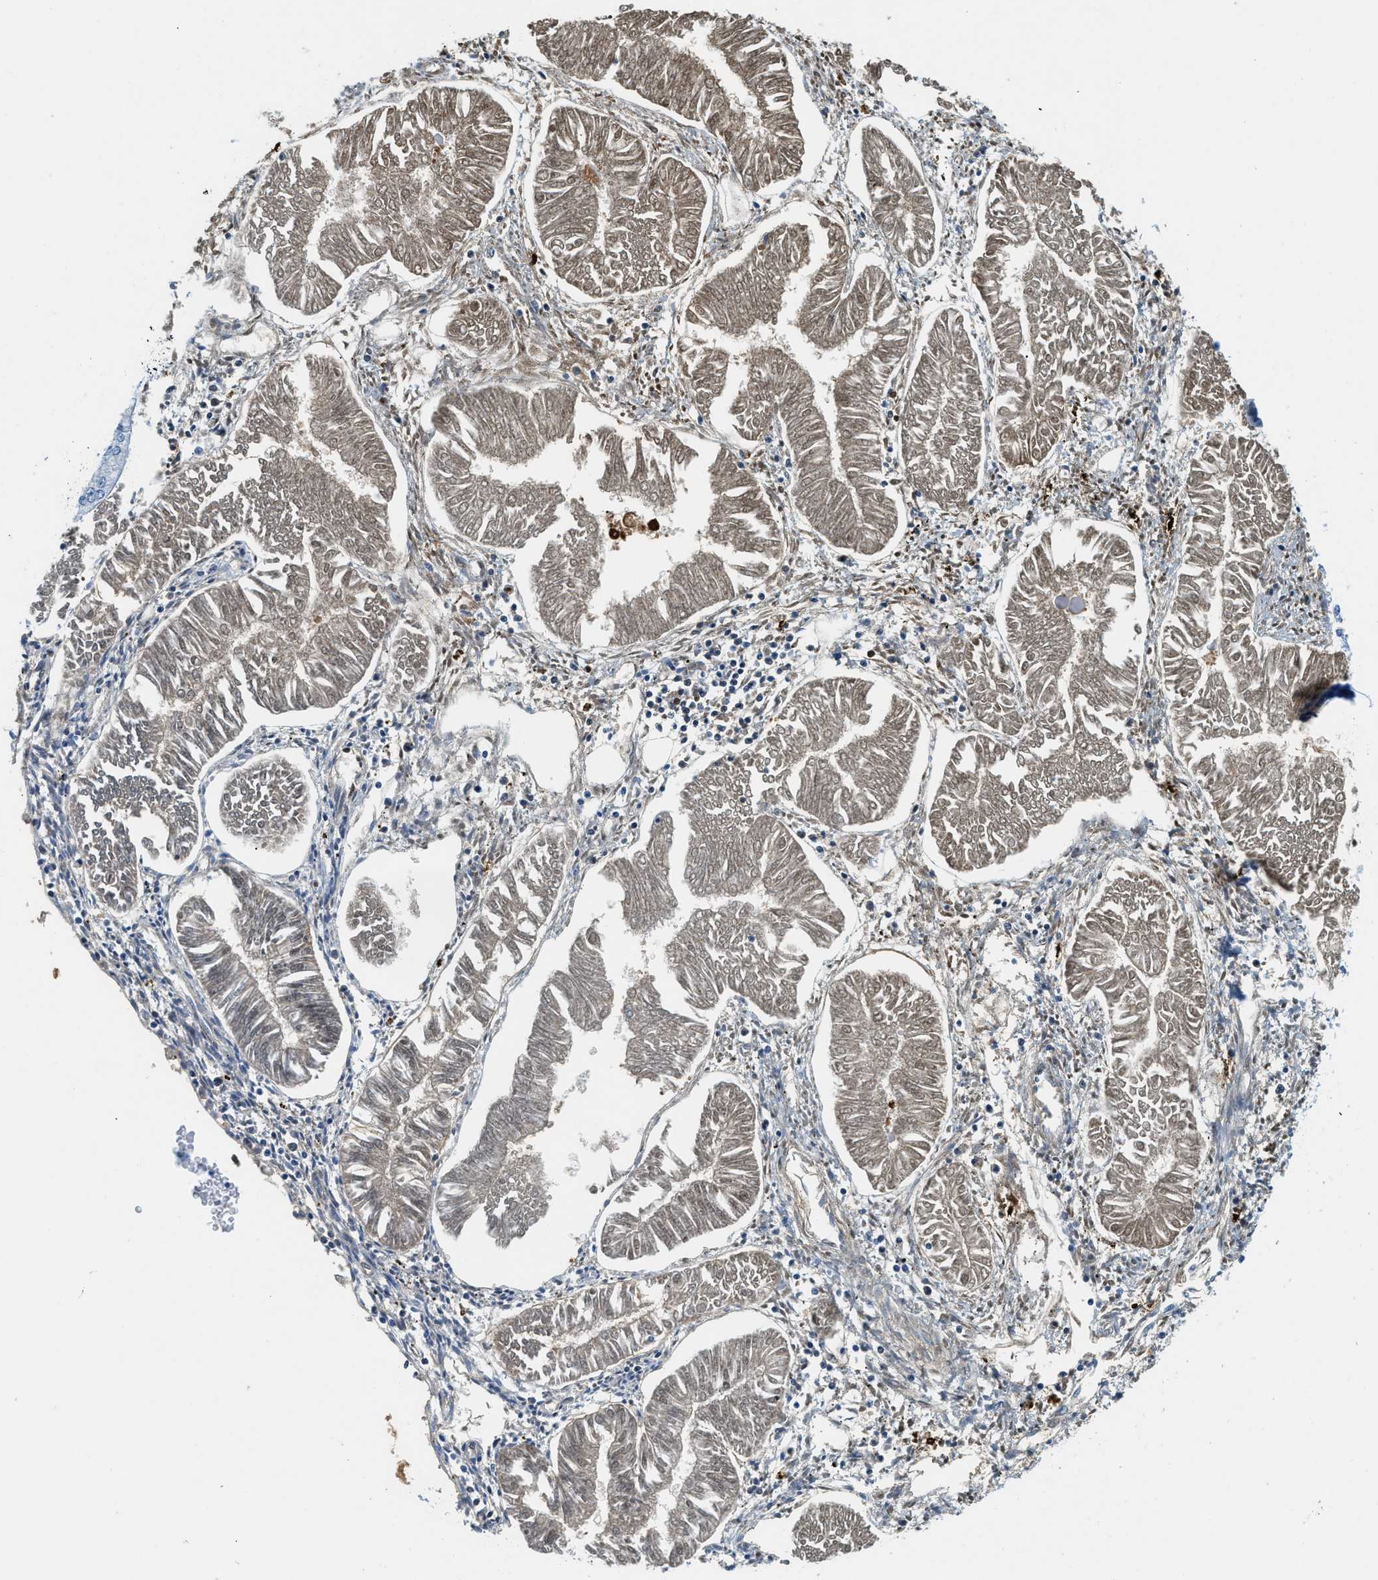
{"staining": {"intensity": "weak", "quantity": ">75%", "location": "cytoplasmic/membranous,nuclear"}, "tissue": "endometrial cancer", "cell_type": "Tumor cells", "image_type": "cancer", "snomed": [{"axis": "morphology", "description": "Adenocarcinoma, NOS"}, {"axis": "topography", "description": "Endometrium"}], "caption": "About >75% of tumor cells in endometrial adenocarcinoma demonstrate weak cytoplasmic/membranous and nuclear protein expression as visualized by brown immunohistochemical staining.", "gene": "TPSAB1", "patient": {"sex": "female", "age": 53}}